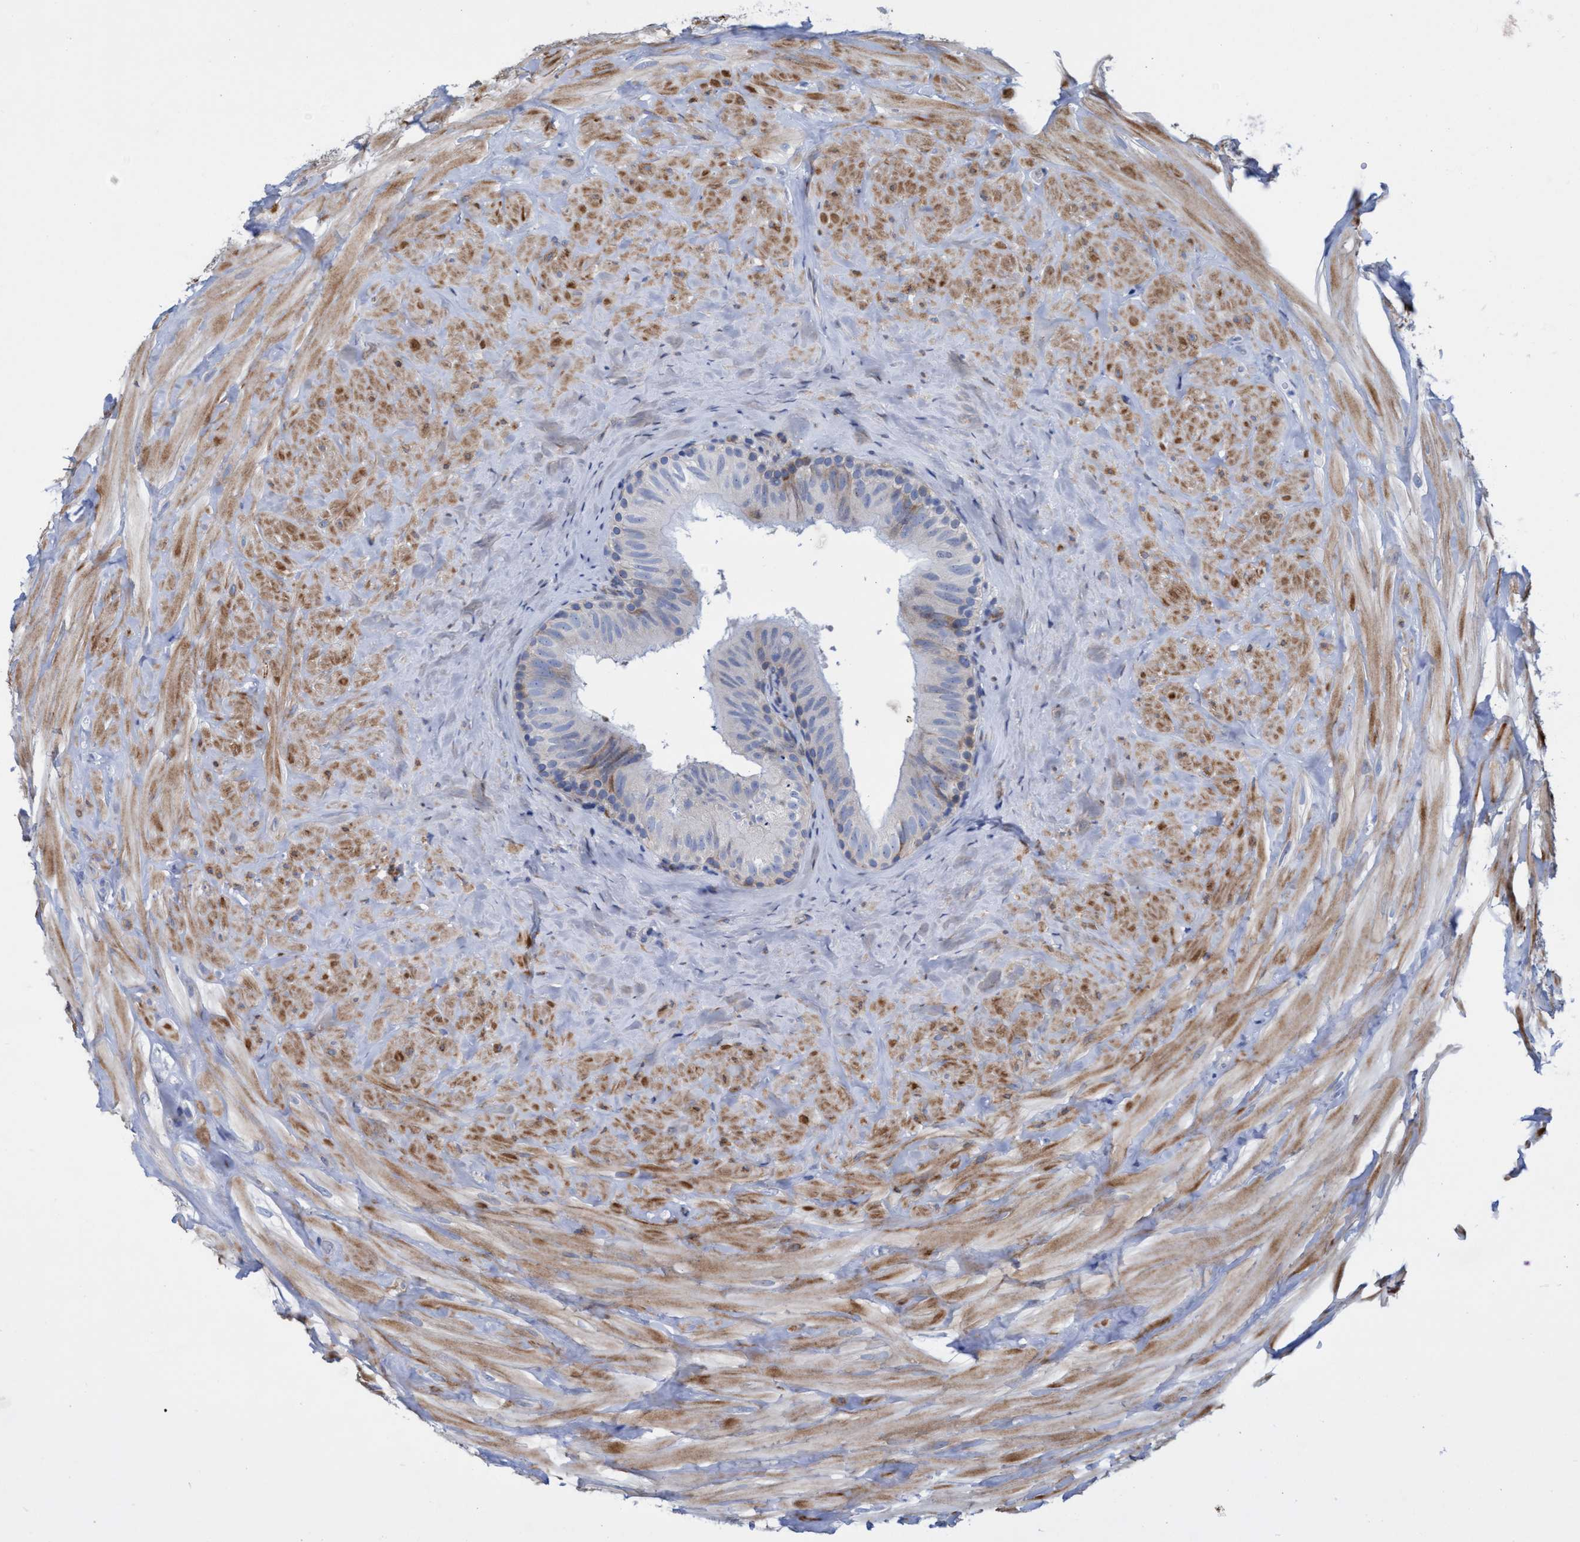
{"staining": {"intensity": "weak", "quantity": "<25%", "location": "cytoplasmic/membranous"}, "tissue": "epididymis", "cell_type": "Glandular cells", "image_type": "normal", "snomed": [{"axis": "morphology", "description": "Normal tissue, NOS"}, {"axis": "topography", "description": "Ureter, NOS"}], "caption": "A high-resolution histopathology image shows immunohistochemistry (IHC) staining of normal epididymis, which demonstrates no significant positivity in glandular cells.", "gene": "R3HCC1", "patient": {"sex": "male", "age": 61}}